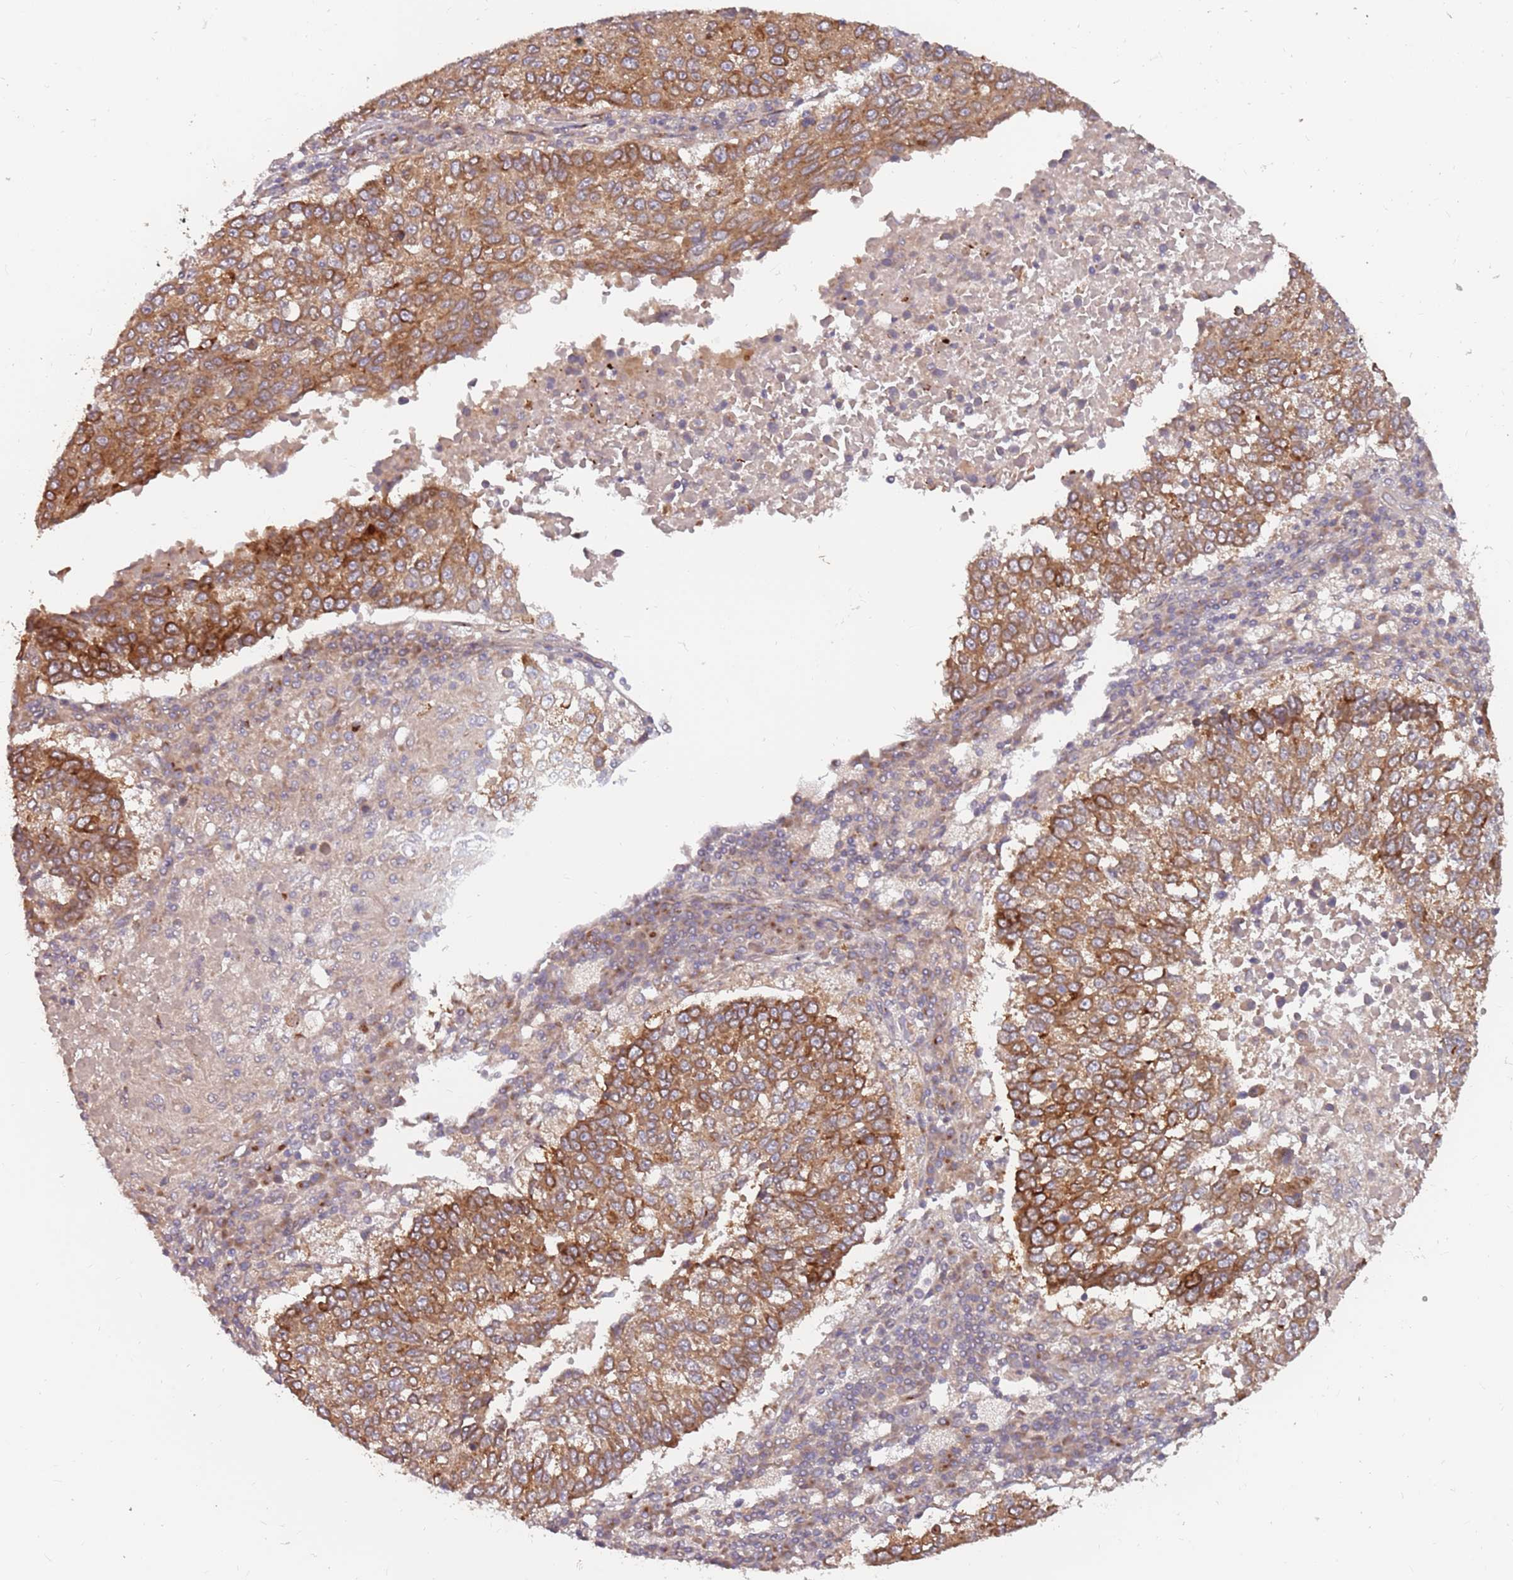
{"staining": {"intensity": "strong", "quantity": ">75%", "location": "cytoplasmic/membranous"}, "tissue": "lung cancer", "cell_type": "Tumor cells", "image_type": "cancer", "snomed": [{"axis": "morphology", "description": "Squamous cell carcinoma, NOS"}, {"axis": "topography", "description": "Lung"}], "caption": "An immunohistochemistry histopathology image of neoplastic tissue is shown. Protein staining in brown labels strong cytoplasmic/membranous positivity in lung cancer within tumor cells.", "gene": "PLD6", "patient": {"sex": "male", "age": 73}}